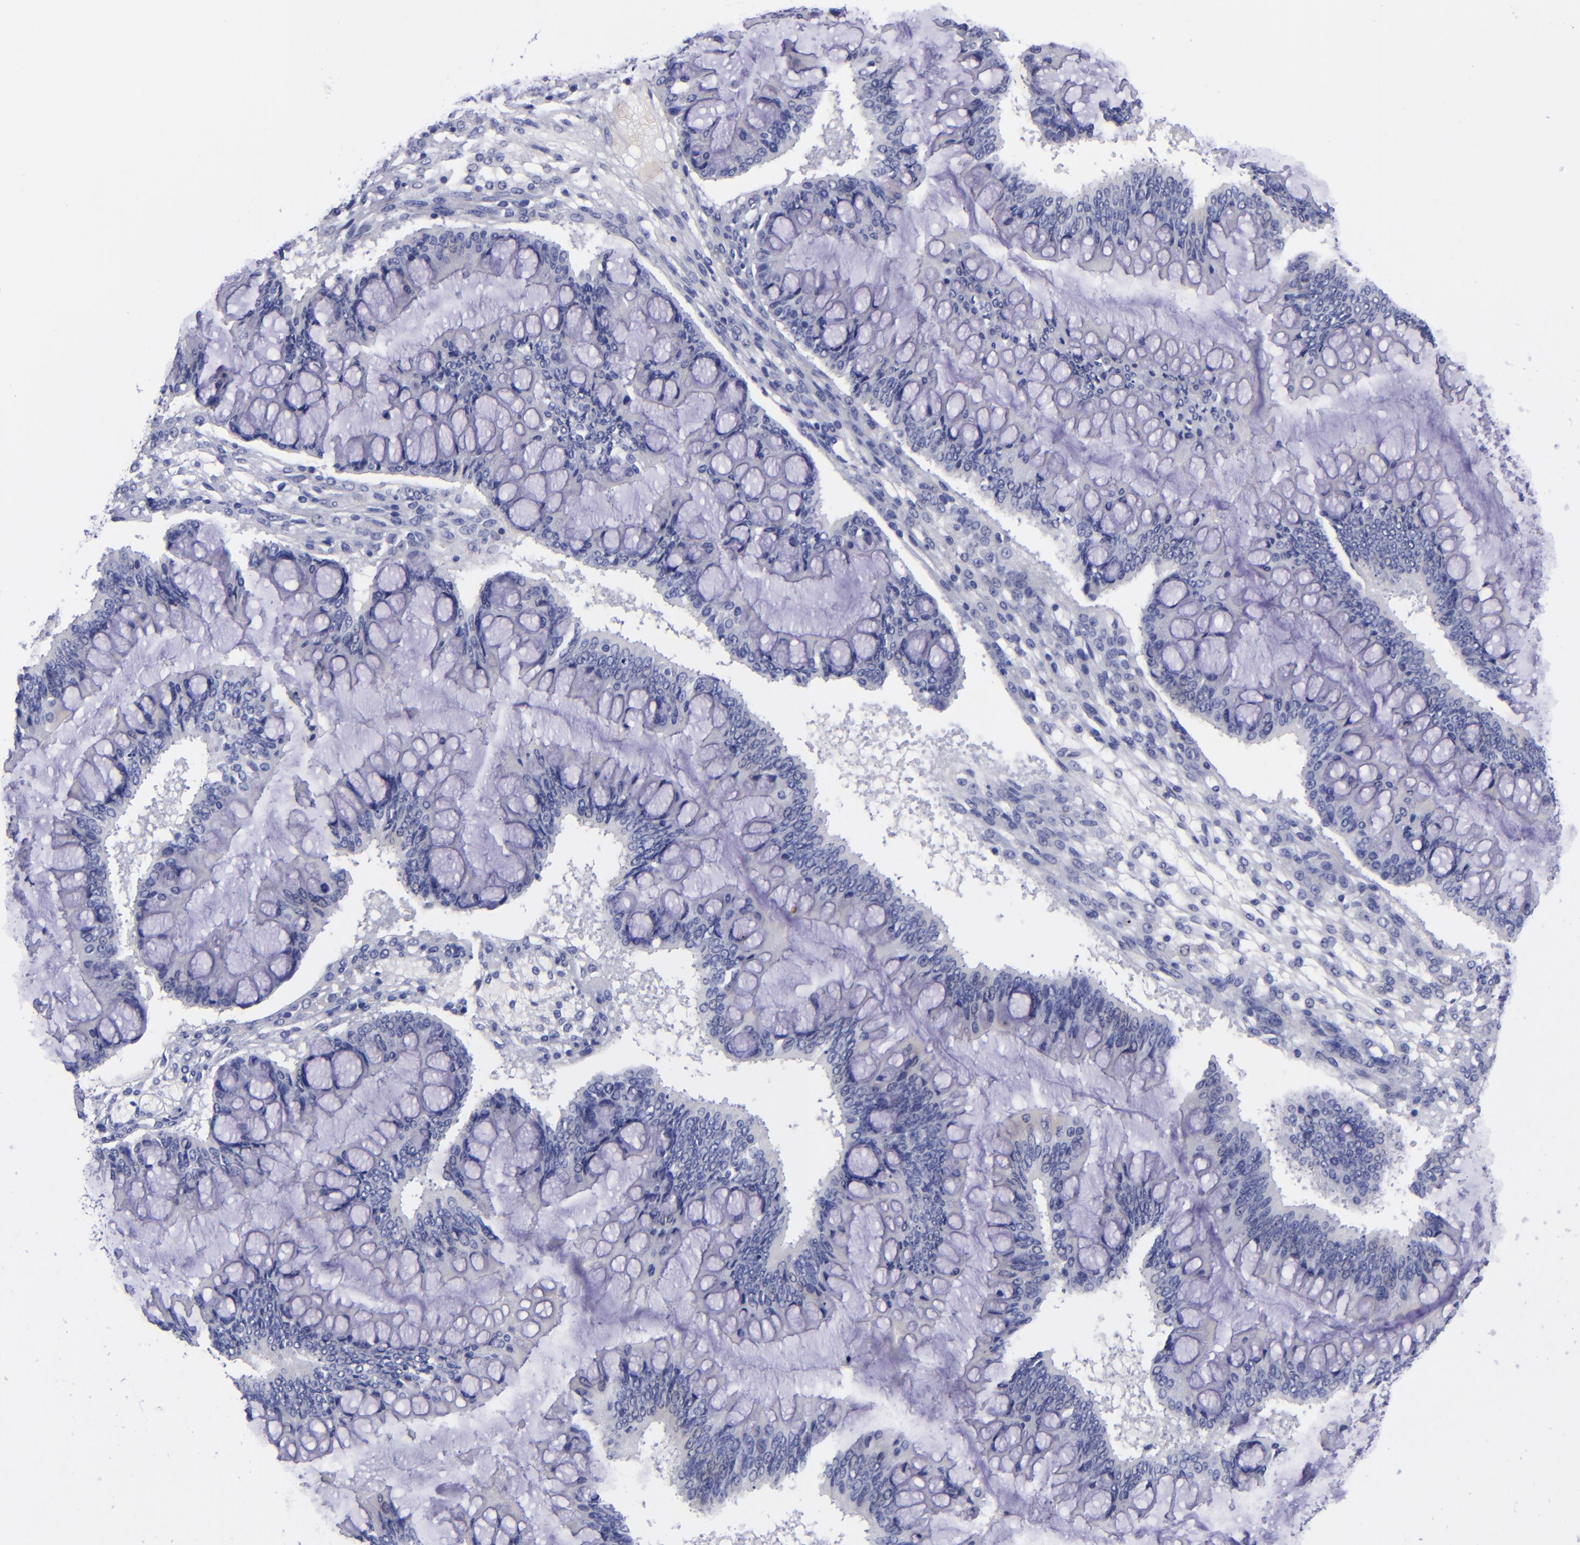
{"staining": {"intensity": "negative", "quantity": "none", "location": "none"}, "tissue": "ovarian cancer", "cell_type": "Tumor cells", "image_type": "cancer", "snomed": [{"axis": "morphology", "description": "Cystadenocarcinoma, mucinous, NOS"}, {"axis": "topography", "description": "Ovary"}], "caption": "There is no significant staining in tumor cells of ovarian cancer.", "gene": "SV2A", "patient": {"sex": "female", "age": 73}}